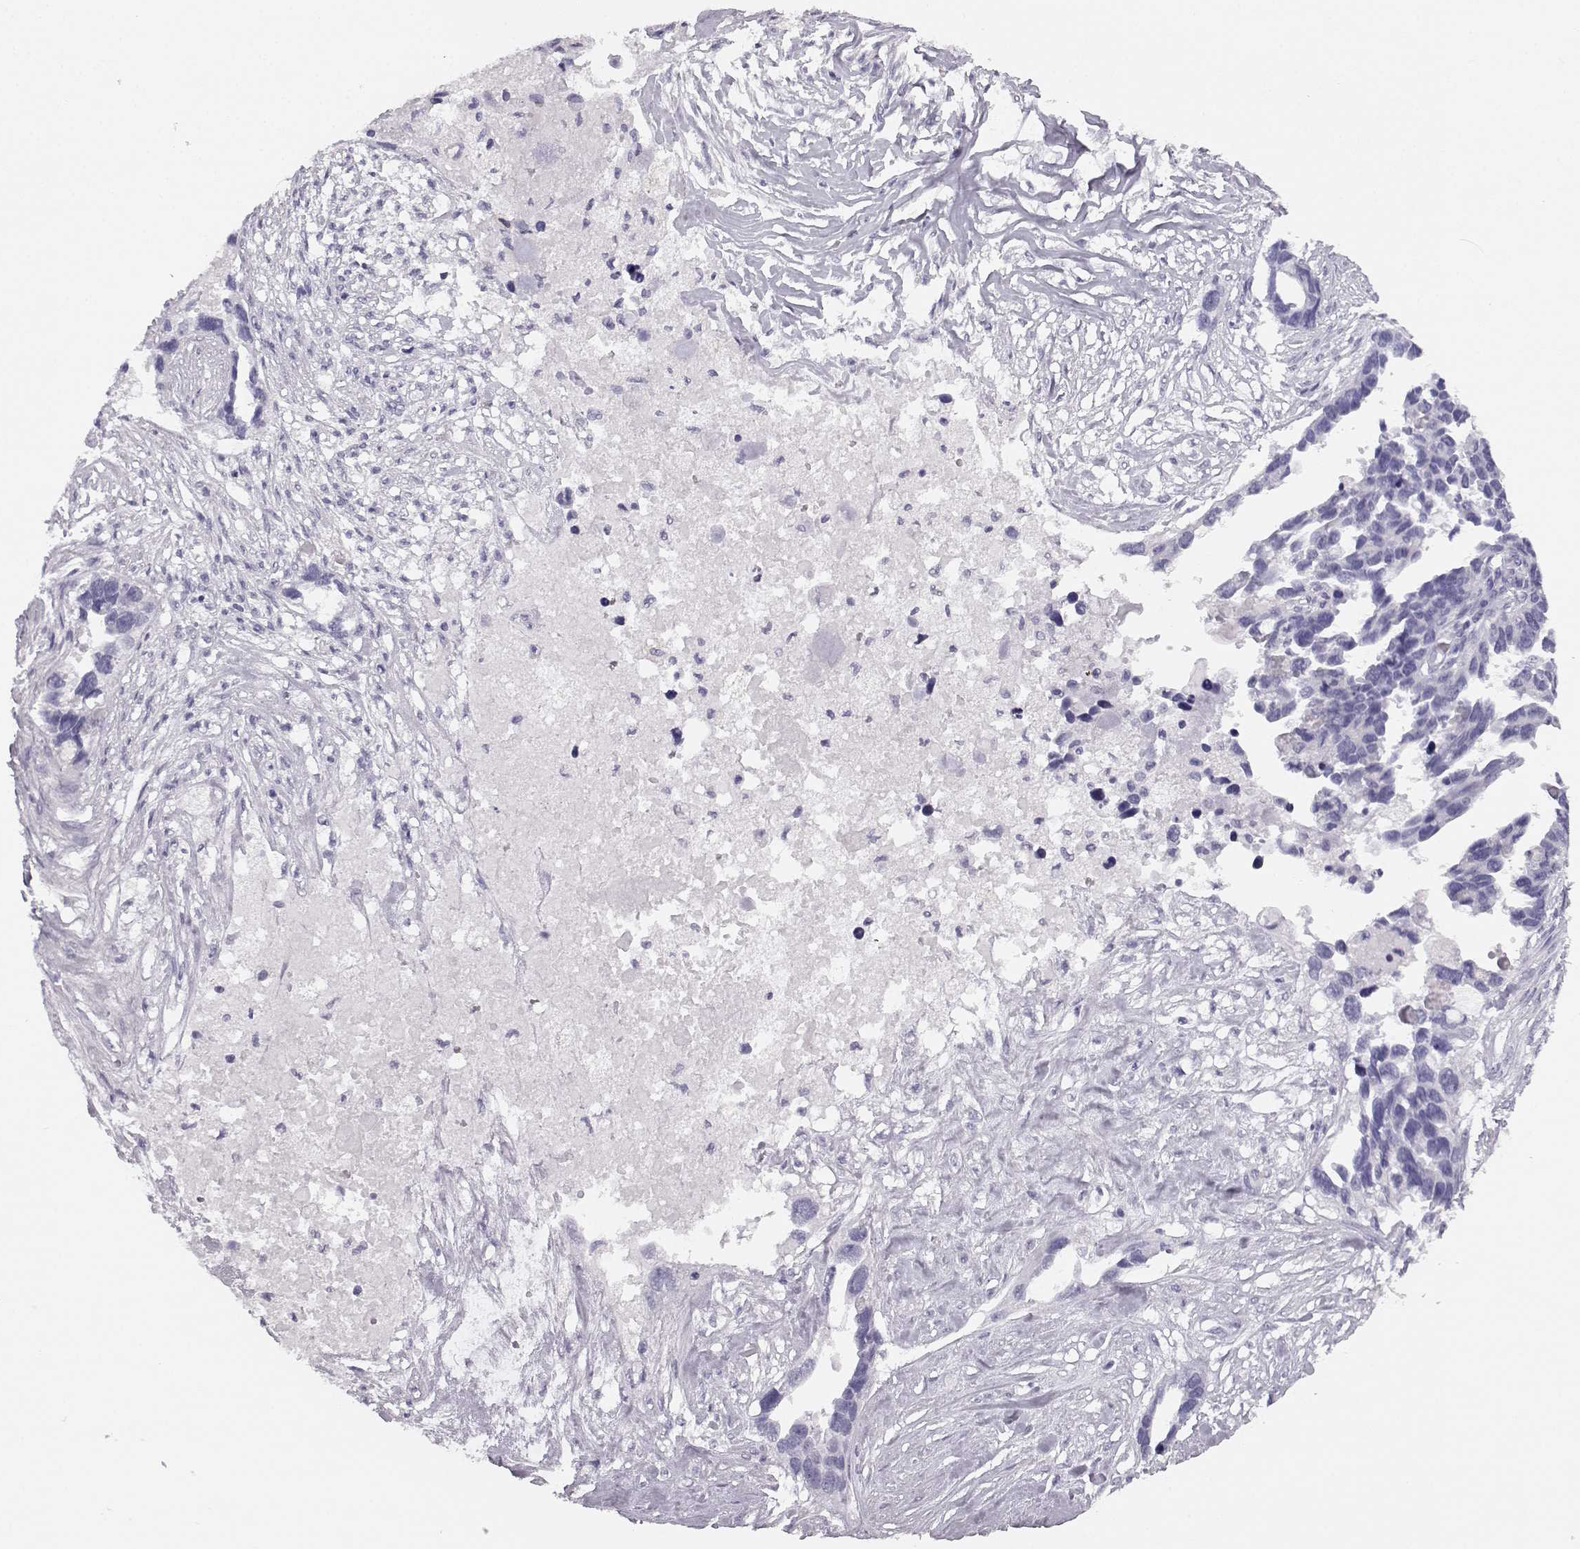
{"staining": {"intensity": "negative", "quantity": "none", "location": "none"}, "tissue": "ovarian cancer", "cell_type": "Tumor cells", "image_type": "cancer", "snomed": [{"axis": "morphology", "description": "Cystadenocarcinoma, serous, NOS"}, {"axis": "topography", "description": "Ovary"}], "caption": "Immunohistochemistry (IHC) of ovarian cancer exhibits no staining in tumor cells.", "gene": "BFSP2", "patient": {"sex": "female", "age": 54}}